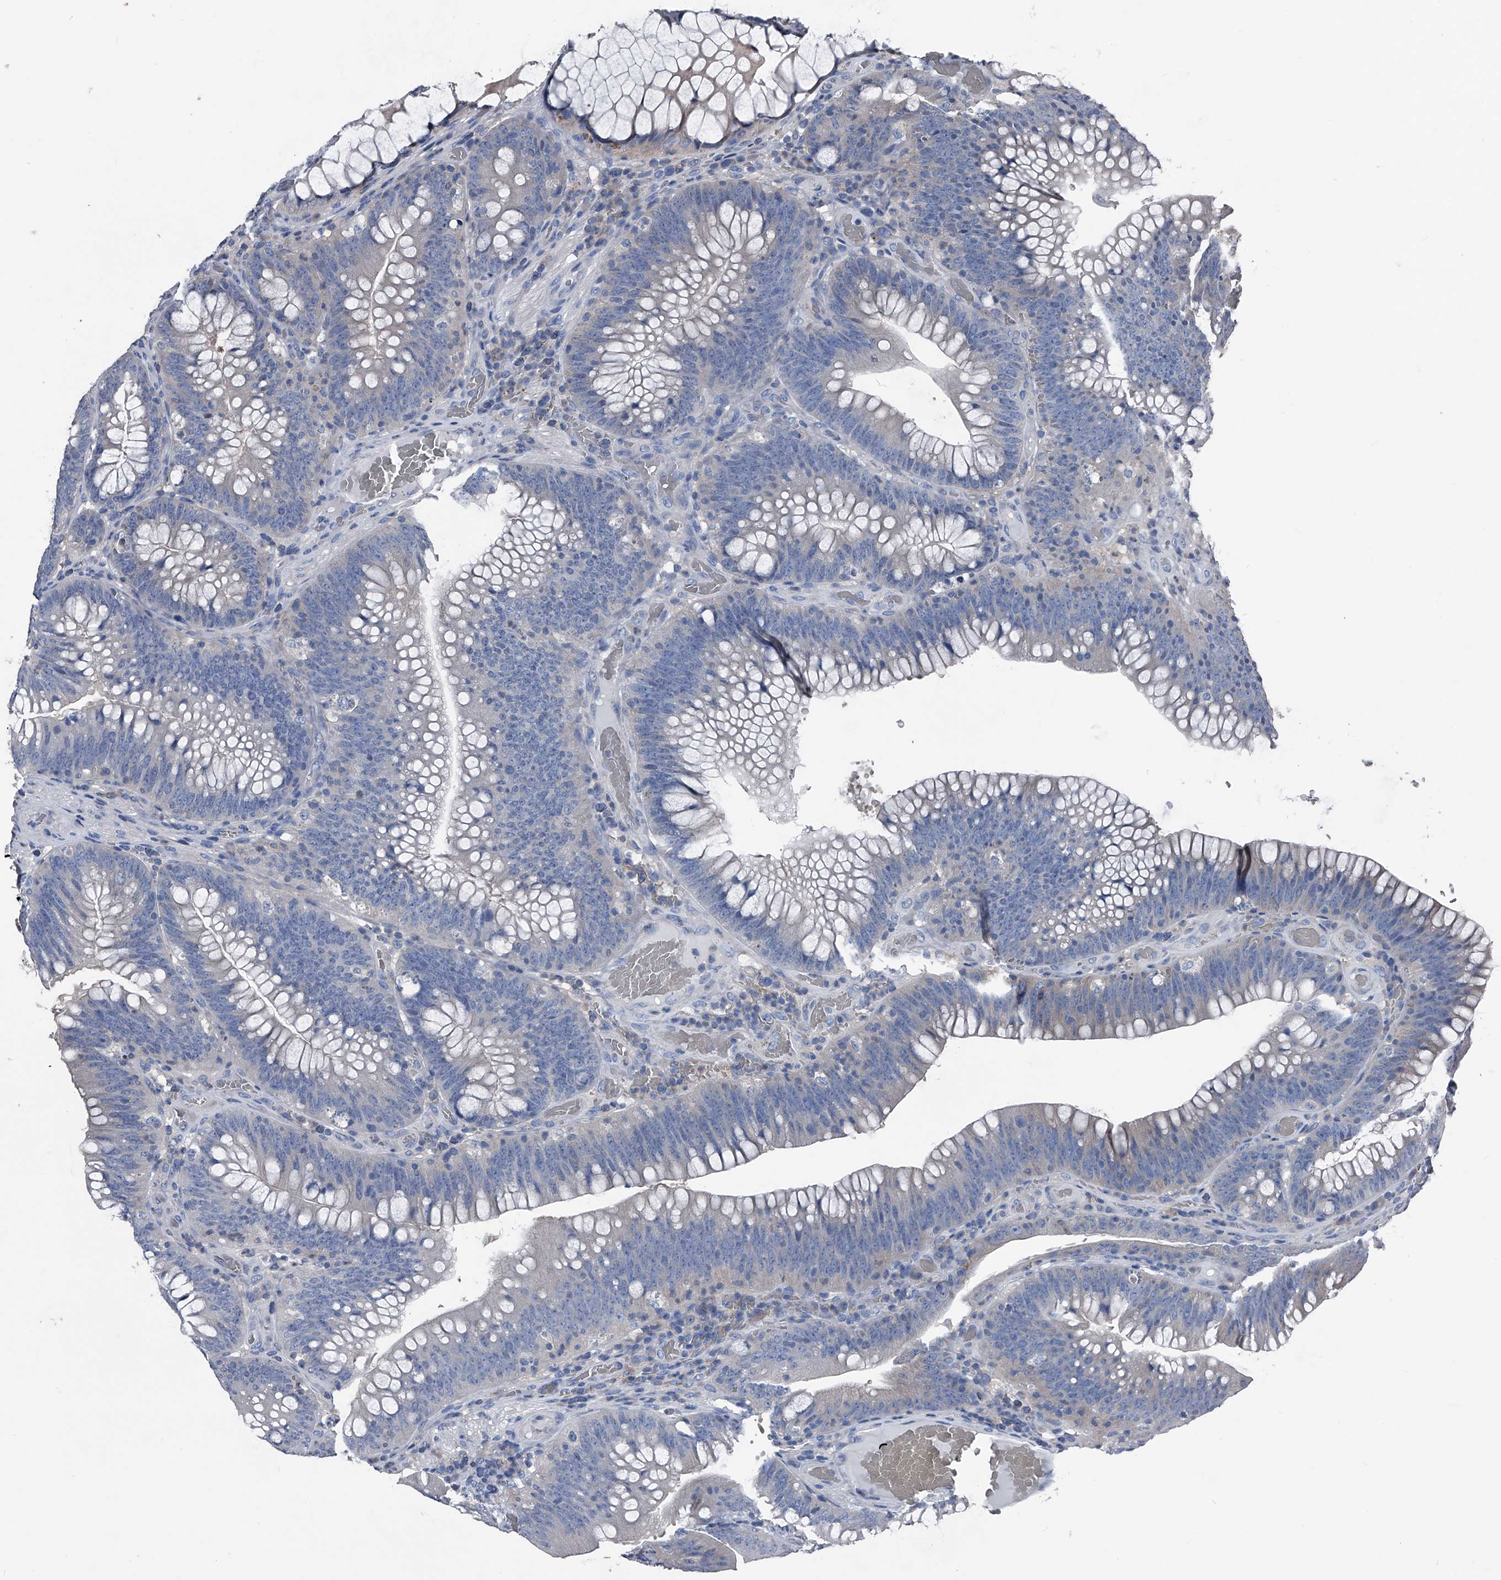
{"staining": {"intensity": "negative", "quantity": "none", "location": "none"}, "tissue": "colorectal cancer", "cell_type": "Tumor cells", "image_type": "cancer", "snomed": [{"axis": "morphology", "description": "Normal tissue, NOS"}, {"axis": "topography", "description": "Colon"}], "caption": "The histopathology image demonstrates no significant expression in tumor cells of colorectal cancer.", "gene": "KIF13A", "patient": {"sex": "female", "age": 82}}